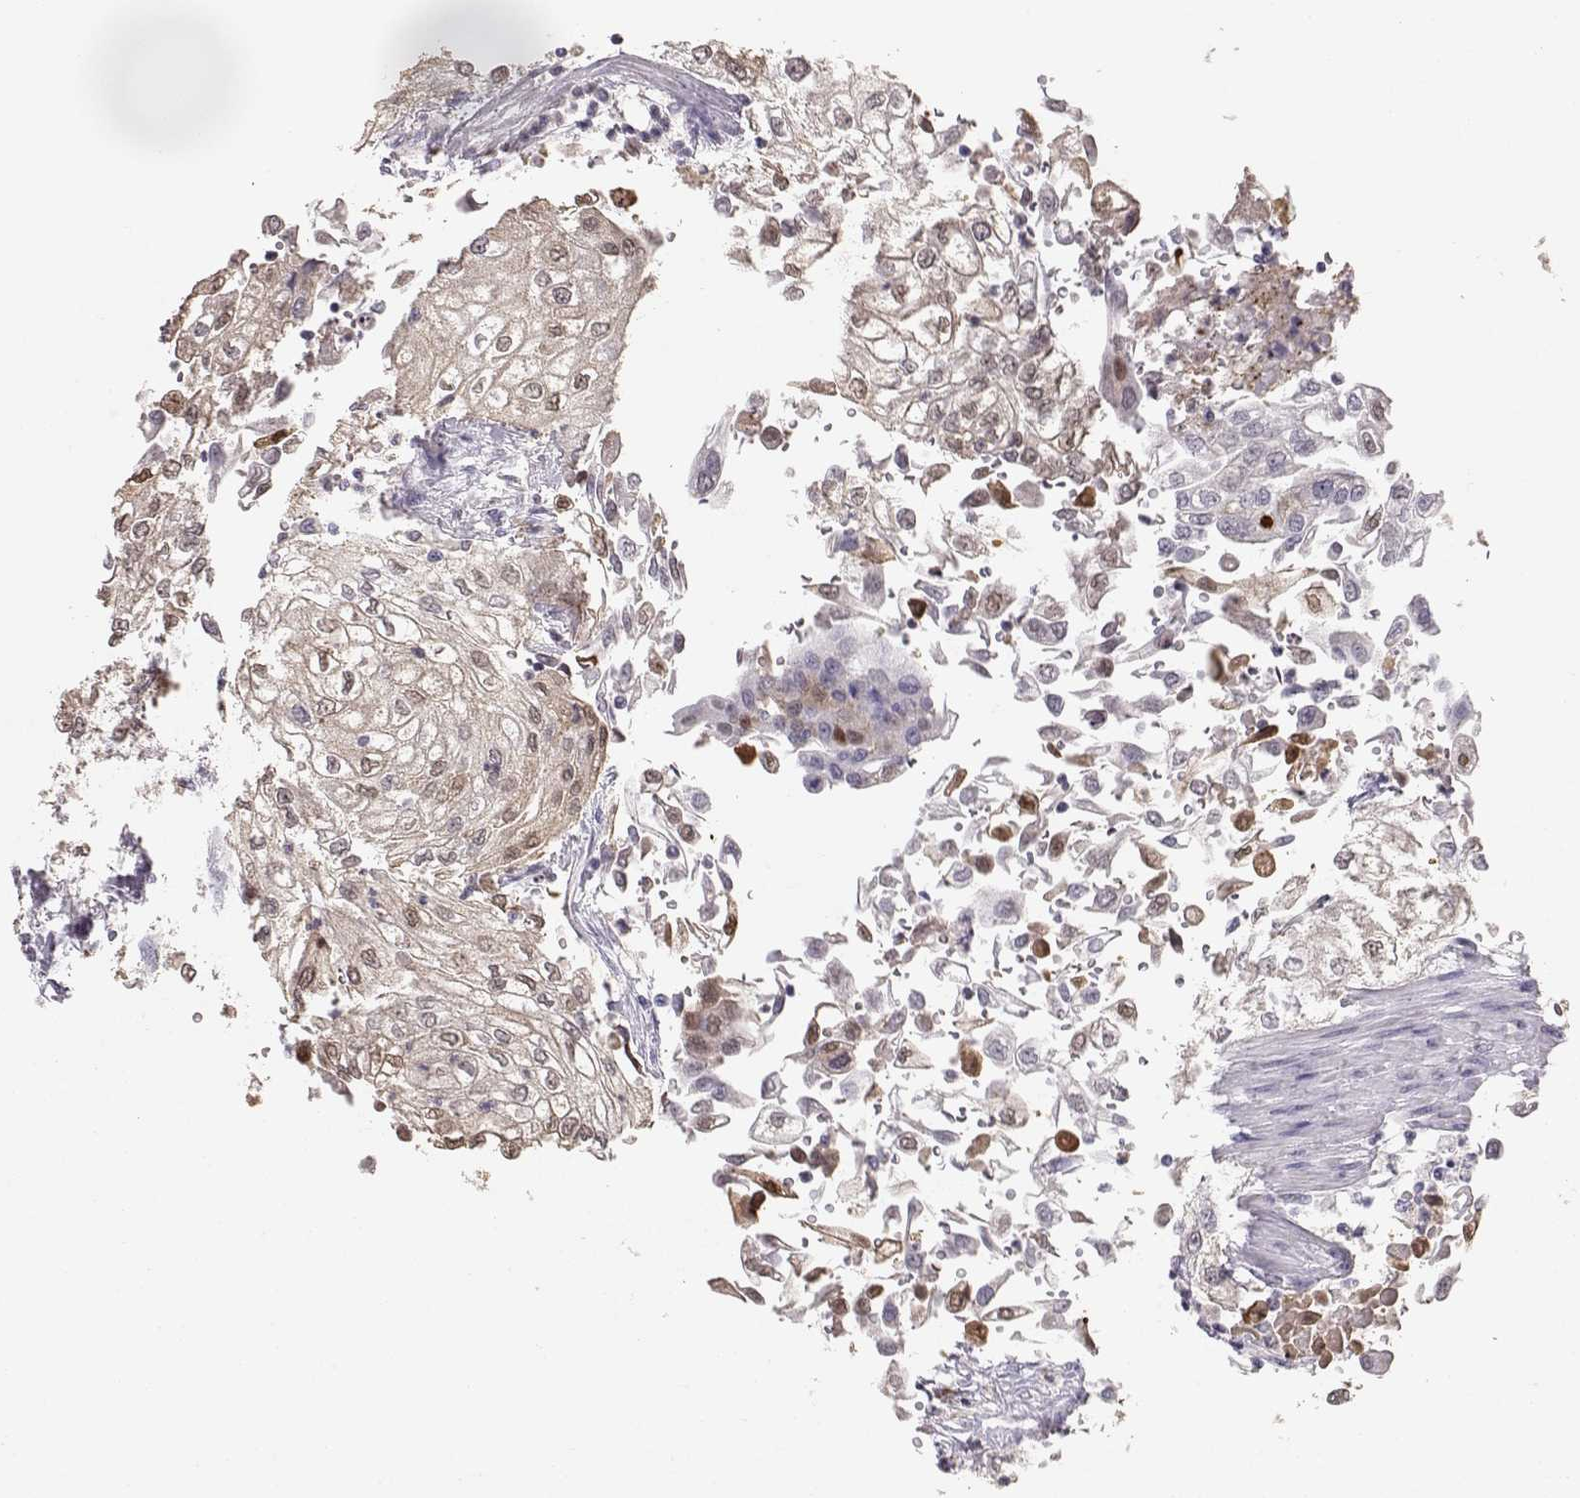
{"staining": {"intensity": "weak", "quantity": ">75%", "location": "cytoplasmic/membranous,nuclear"}, "tissue": "urothelial cancer", "cell_type": "Tumor cells", "image_type": "cancer", "snomed": [{"axis": "morphology", "description": "Urothelial carcinoma, High grade"}, {"axis": "topography", "description": "Urinary bladder"}], "caption": "IHC (DAB (3,3'-diaminobenzidine)) staining of human urothelial cancer reveals weak cytoplasmic/membranous and nuclear protein expression in about >75% of tumor cells.", "gene": "POU1F1", "patient": {"sex": "male", "age": 62}}